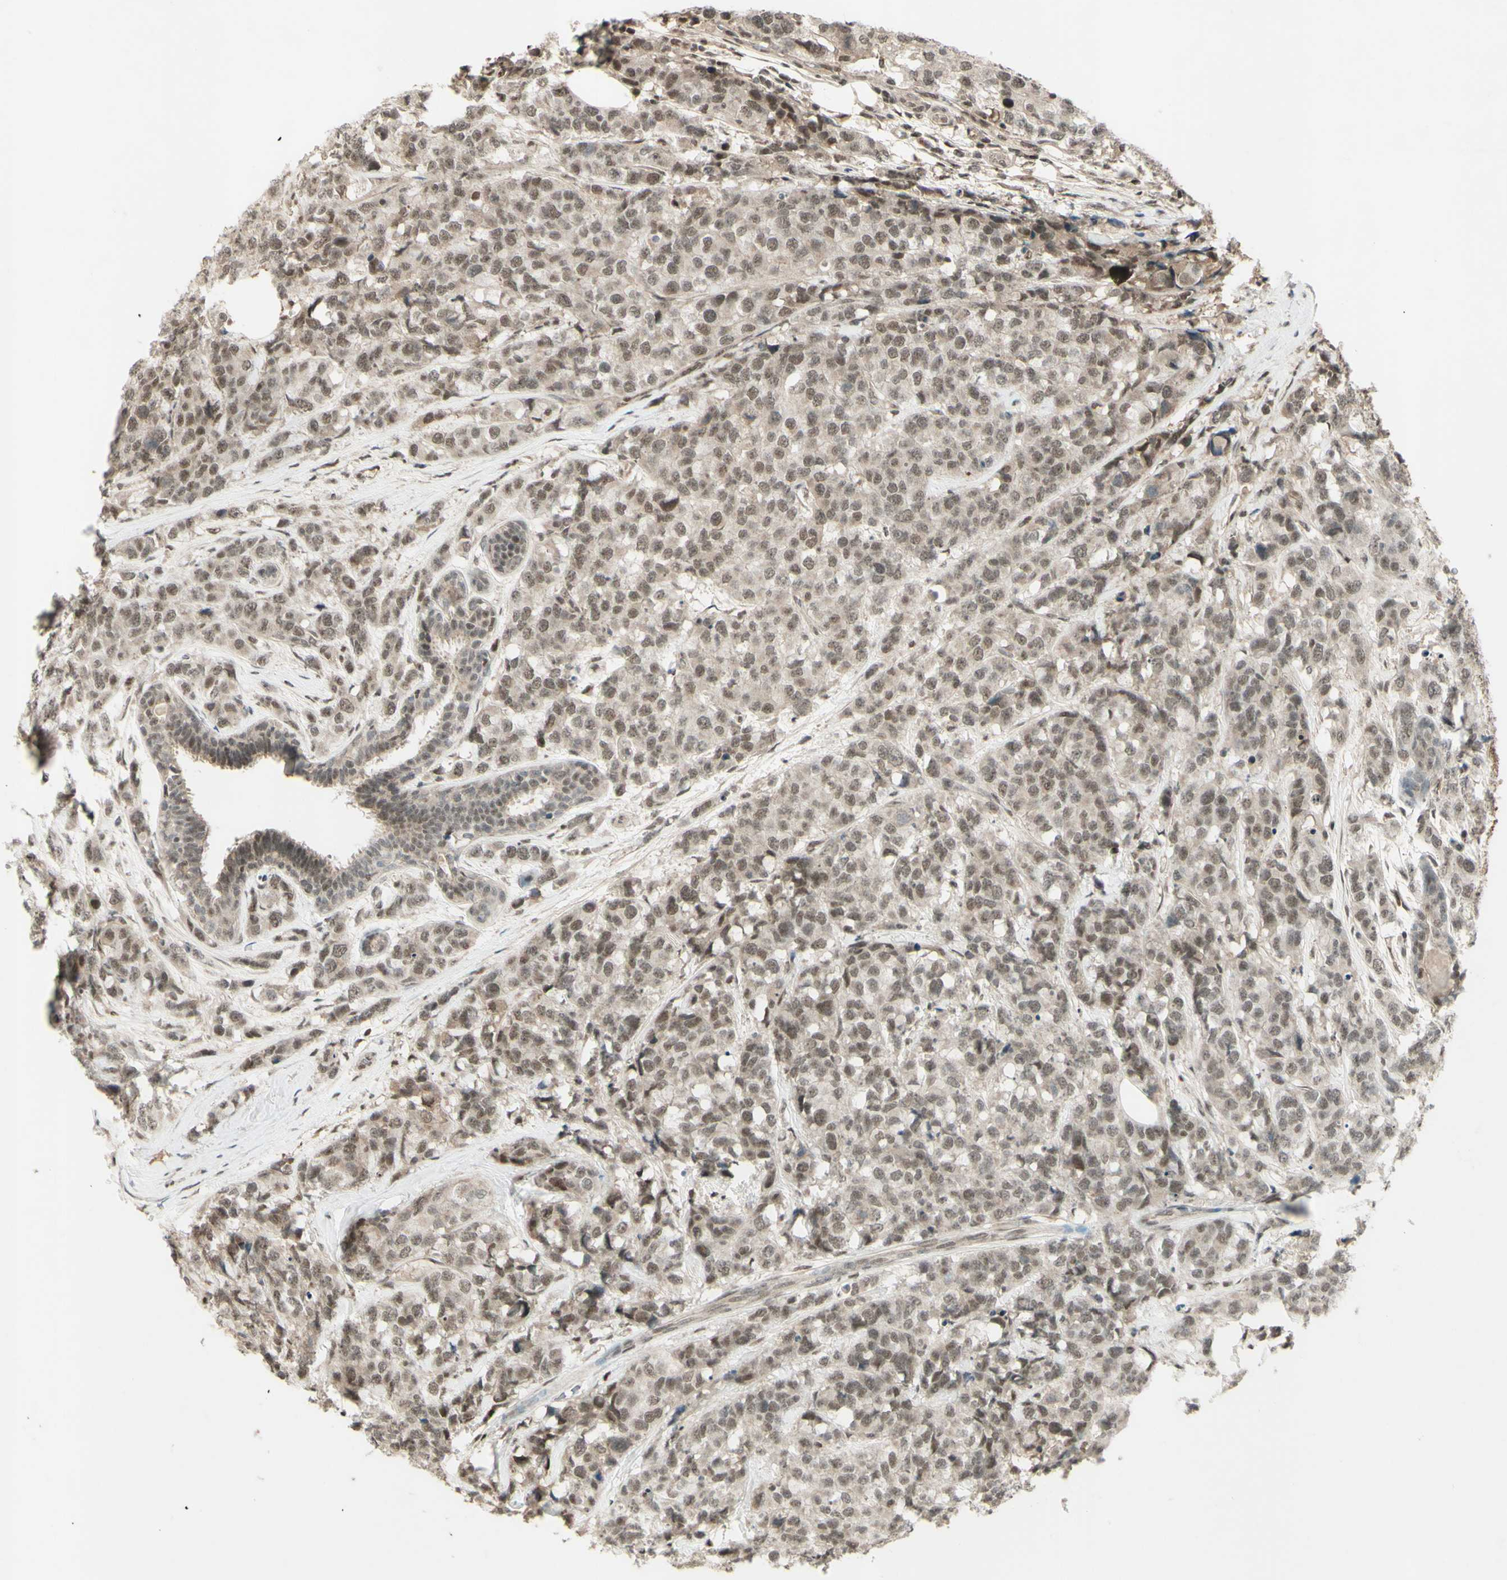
{"staining": {"intensity": "moderate", "quantity": ">75%", "location": "nuclear"}, "tissue": "breast cancer", "cell_type": "Tumor cells", "image_type": "cancer", "snomed": [{"axis": "morphology", "description": "Lobular carcinoma"}, {"axis": "topography", "description": "Breast"}], "caption": "IHC staining of breast cancer (lobular carcinoma), which shows medium levels of moderate nuclear expression in approximately >75% of tumor cells indicating moderate nuclear protein expression. The staining was performed using DAB (brown) for protein detection and nuclei were counterstained in hematoxylin (blue).", "gene": "SNW1", "patient": {"sex": "female", "age": 59}}